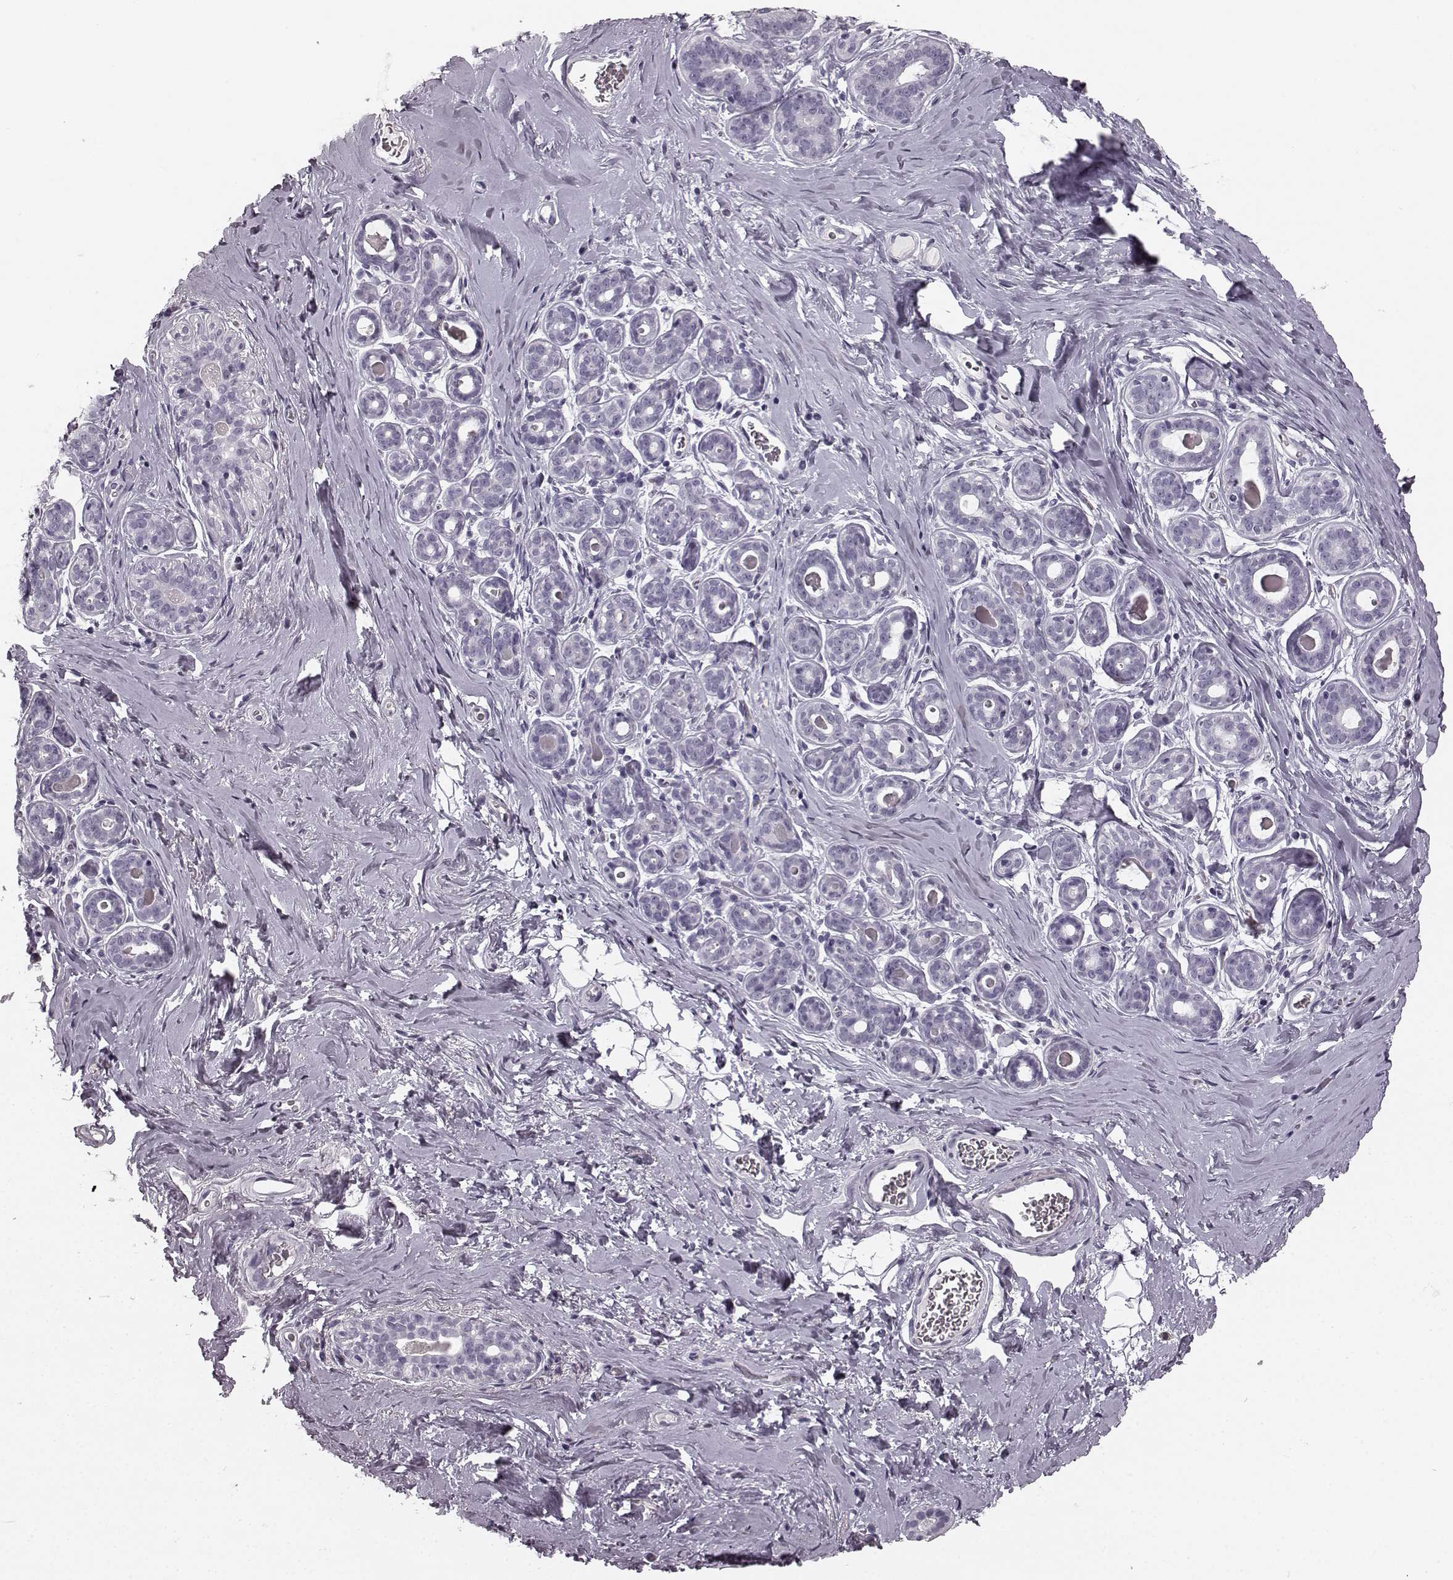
{"staining": {"intensity": "negative", "quantity": "none", "location": "none"}, "tissue": "breast", "cell_type": "Adipocytes", "image_type": "normal", "snomed": [{"axis": "morphology", "description": "Normal tissue, NOS"}, {"axis": "topography", "description": "Skin"}, {"axis": "topography", "description": "Breast"}], "caption": "A photomicrograph of breast stained for a protein demonstrates no brown staining in adipocytes. (Brightfield microscopy of DAB (3,3'-diaminobenzidine) IHC at high magnification).", "gene": "TMPRSS15", "patient": {"sex": "female", "age": 43}}